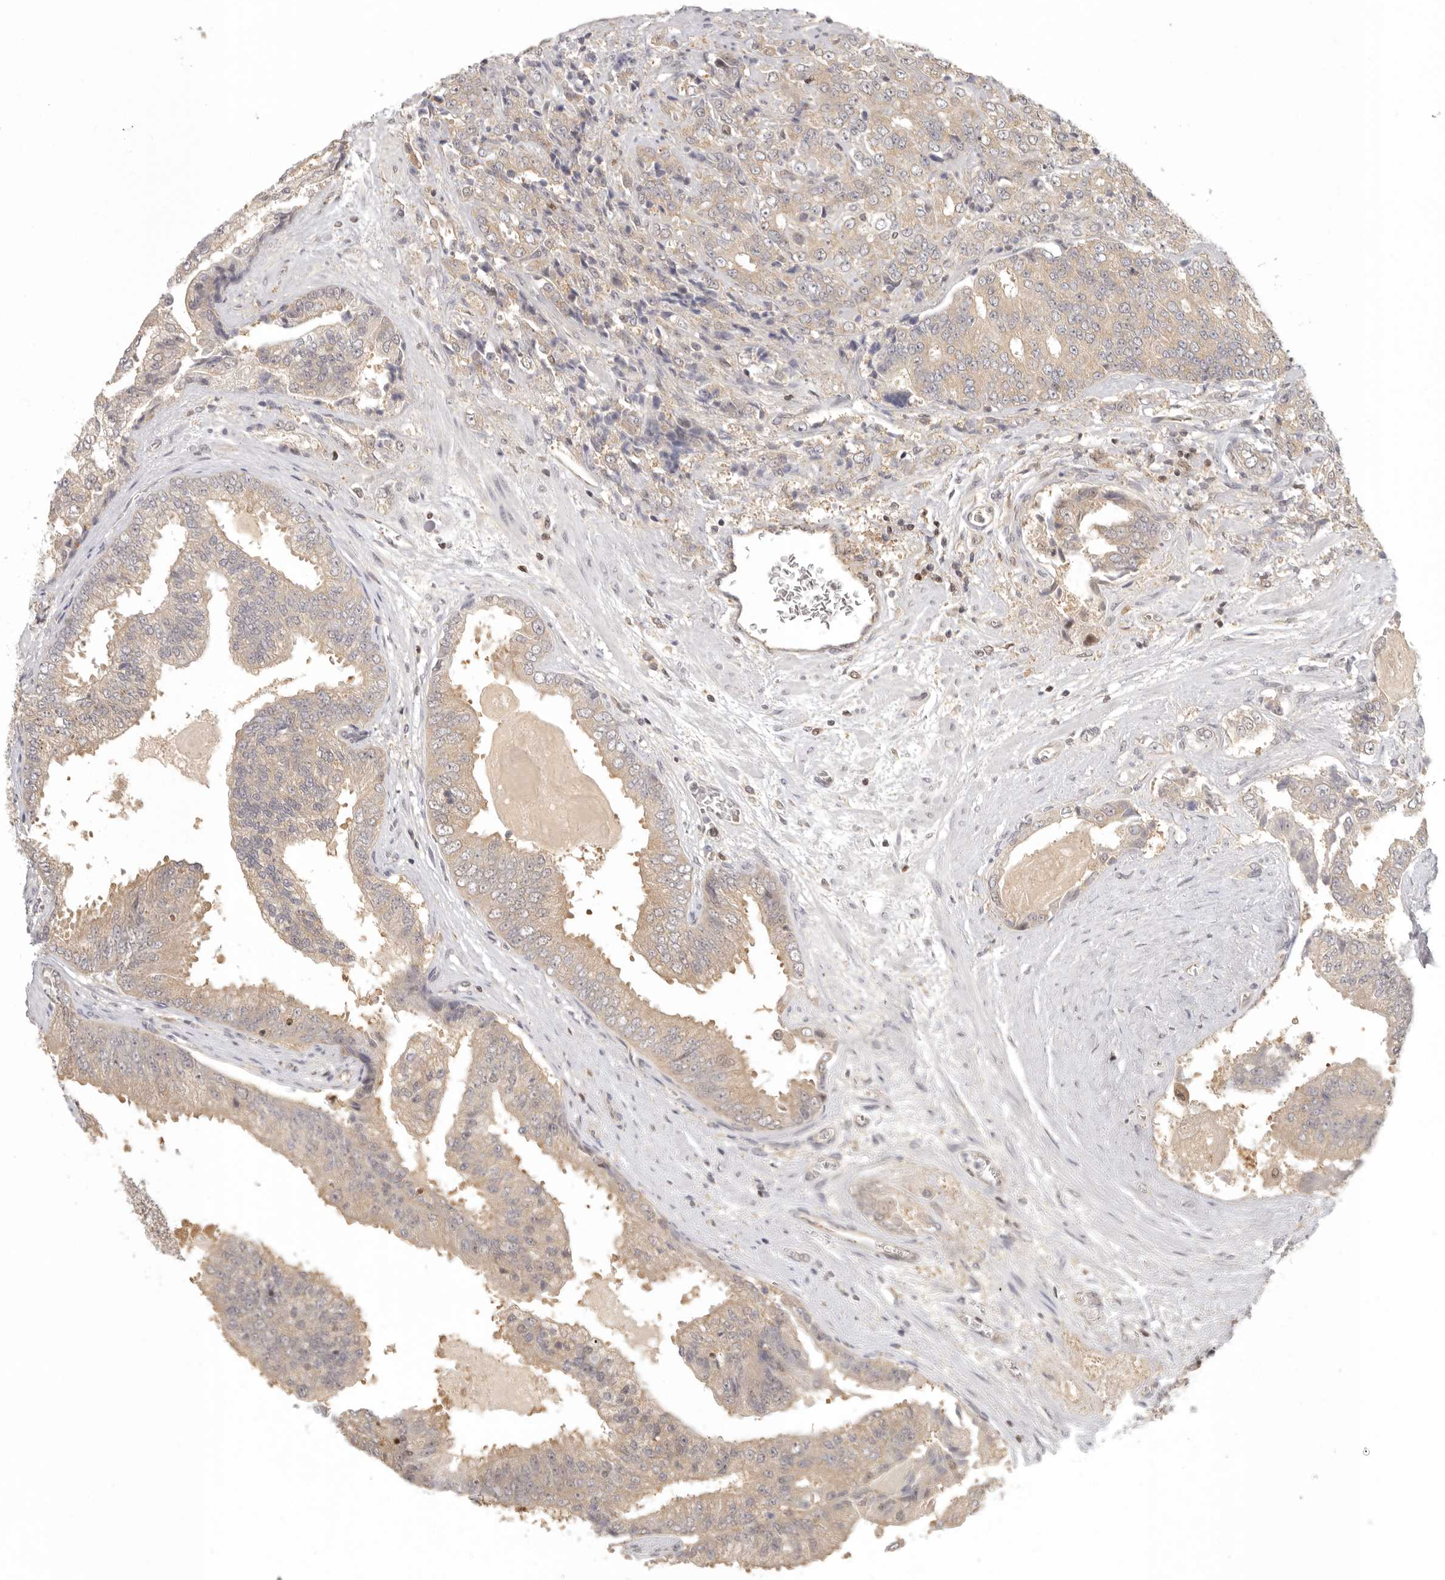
{"staining": {"intensity": "weak", "quantity": ">75%", "location": "cytoplasmic/membranous"}, "tissue": "prostate cancer", "cell_type": "Tumor cells", "image_type": "cancer", "snomed": [{"axis": "morphology", "description": "Adenocarcinoma, High grade"}, {"axis": "topography", "description": "Prostate"}], "caption": "Prostate high-grade adenocarcinoma stained with a protein marker exhibits weak staining in tumor cells.", "gene": "PSMA5", "patient": {"sex": "male", "age": 58}}